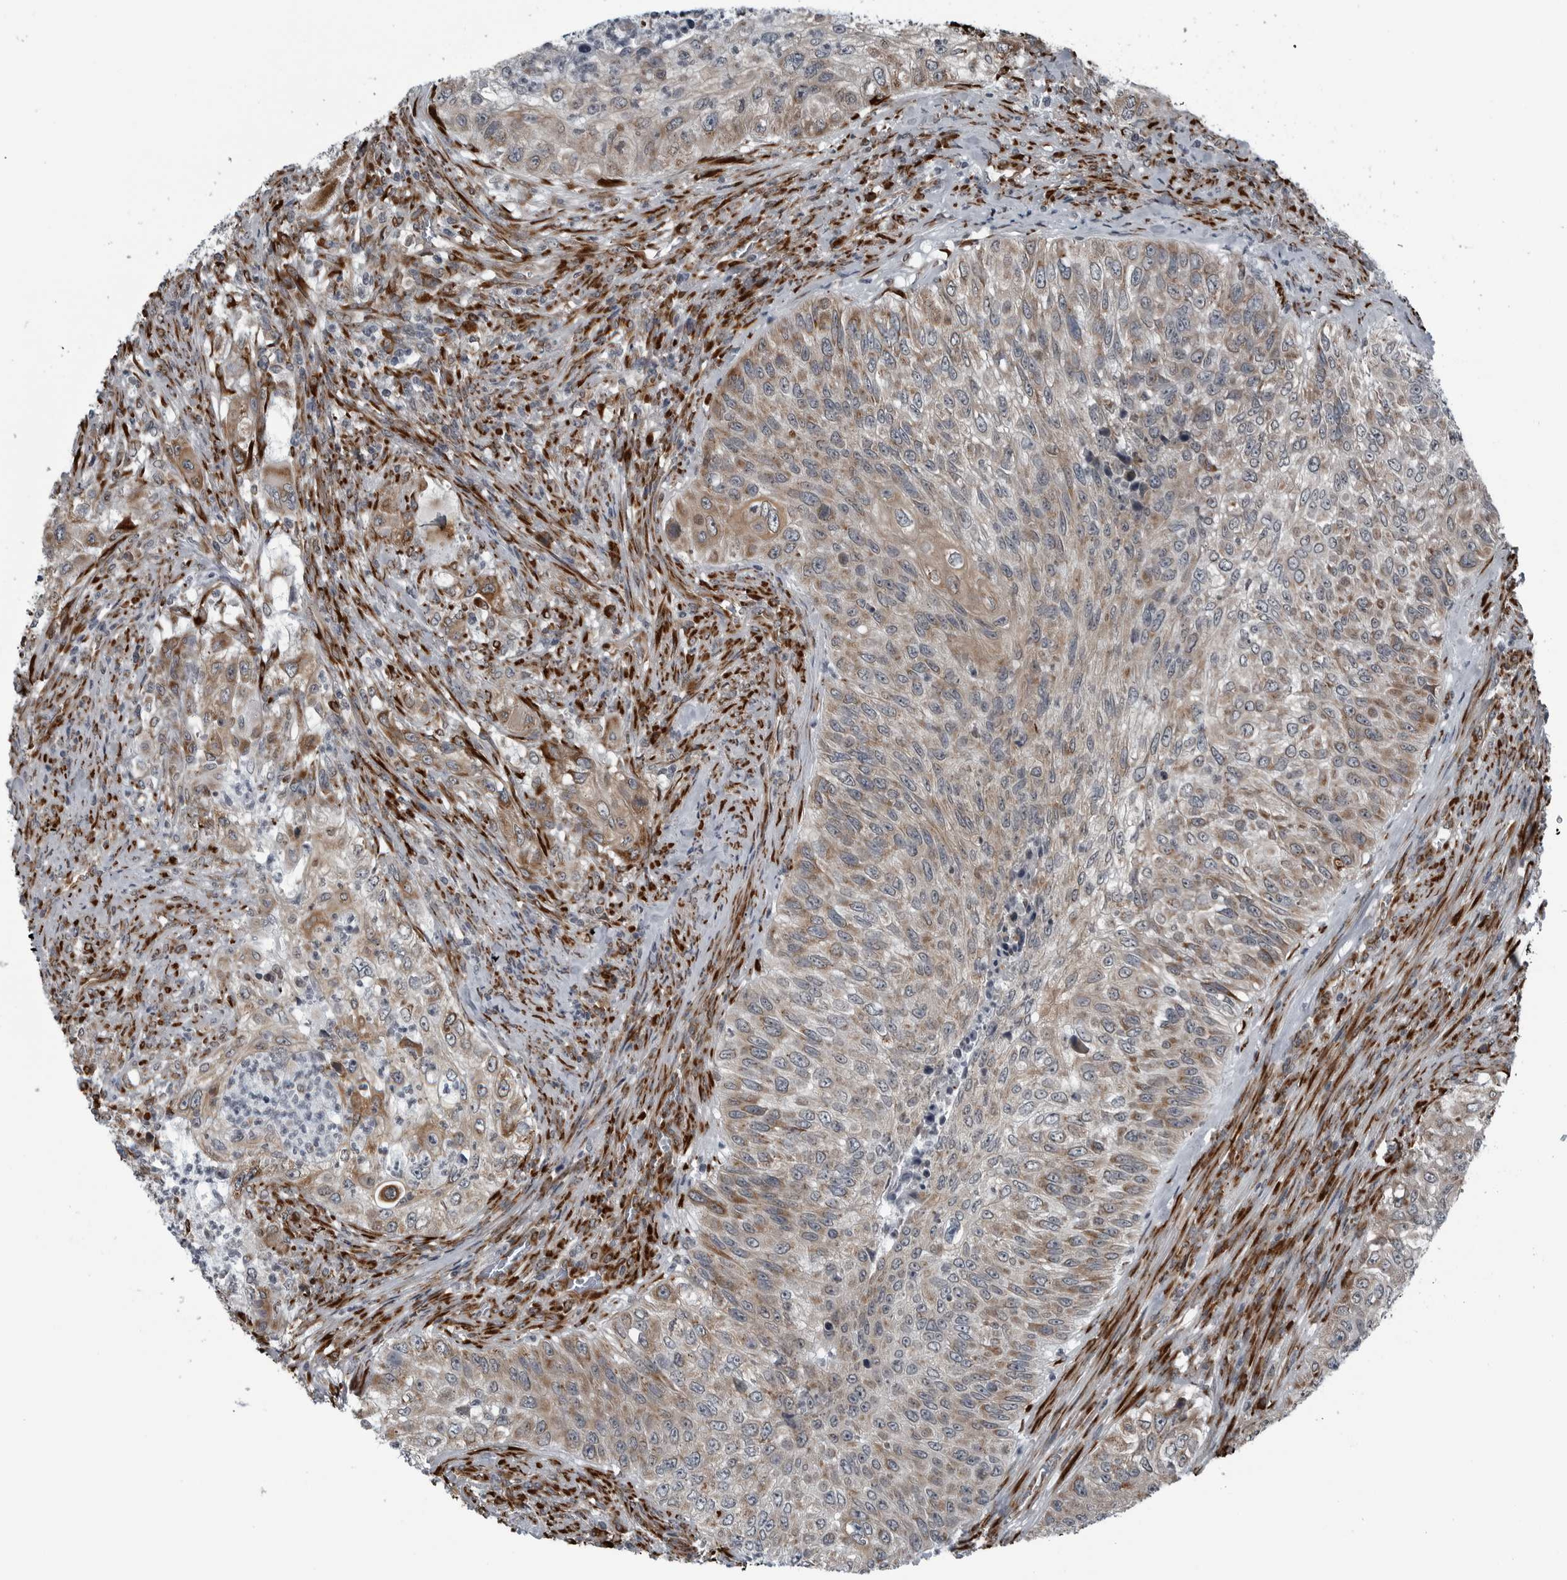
{"staining": {"intensity": "weak", "quantity": ">75%", "location": "cytoplasmic/membranous"}, "tissue": "urothelial cancer", "cell_type": "Tumor cells", "image_type": "cancer", "snomed": [{"axis": "morphology", "description": "Urothelial carcinoma, High grade"}, {"axis": "topography", "description": "Urinary bladder"}], "caption": "The histopathology image demonstrates staining of urothelial cancer, revealing weak cytoplasmic/membranous protein staining (brown color) within tumor cells.", "gene": "CEP85", "patient": {"sex": "female", "age": 60}}